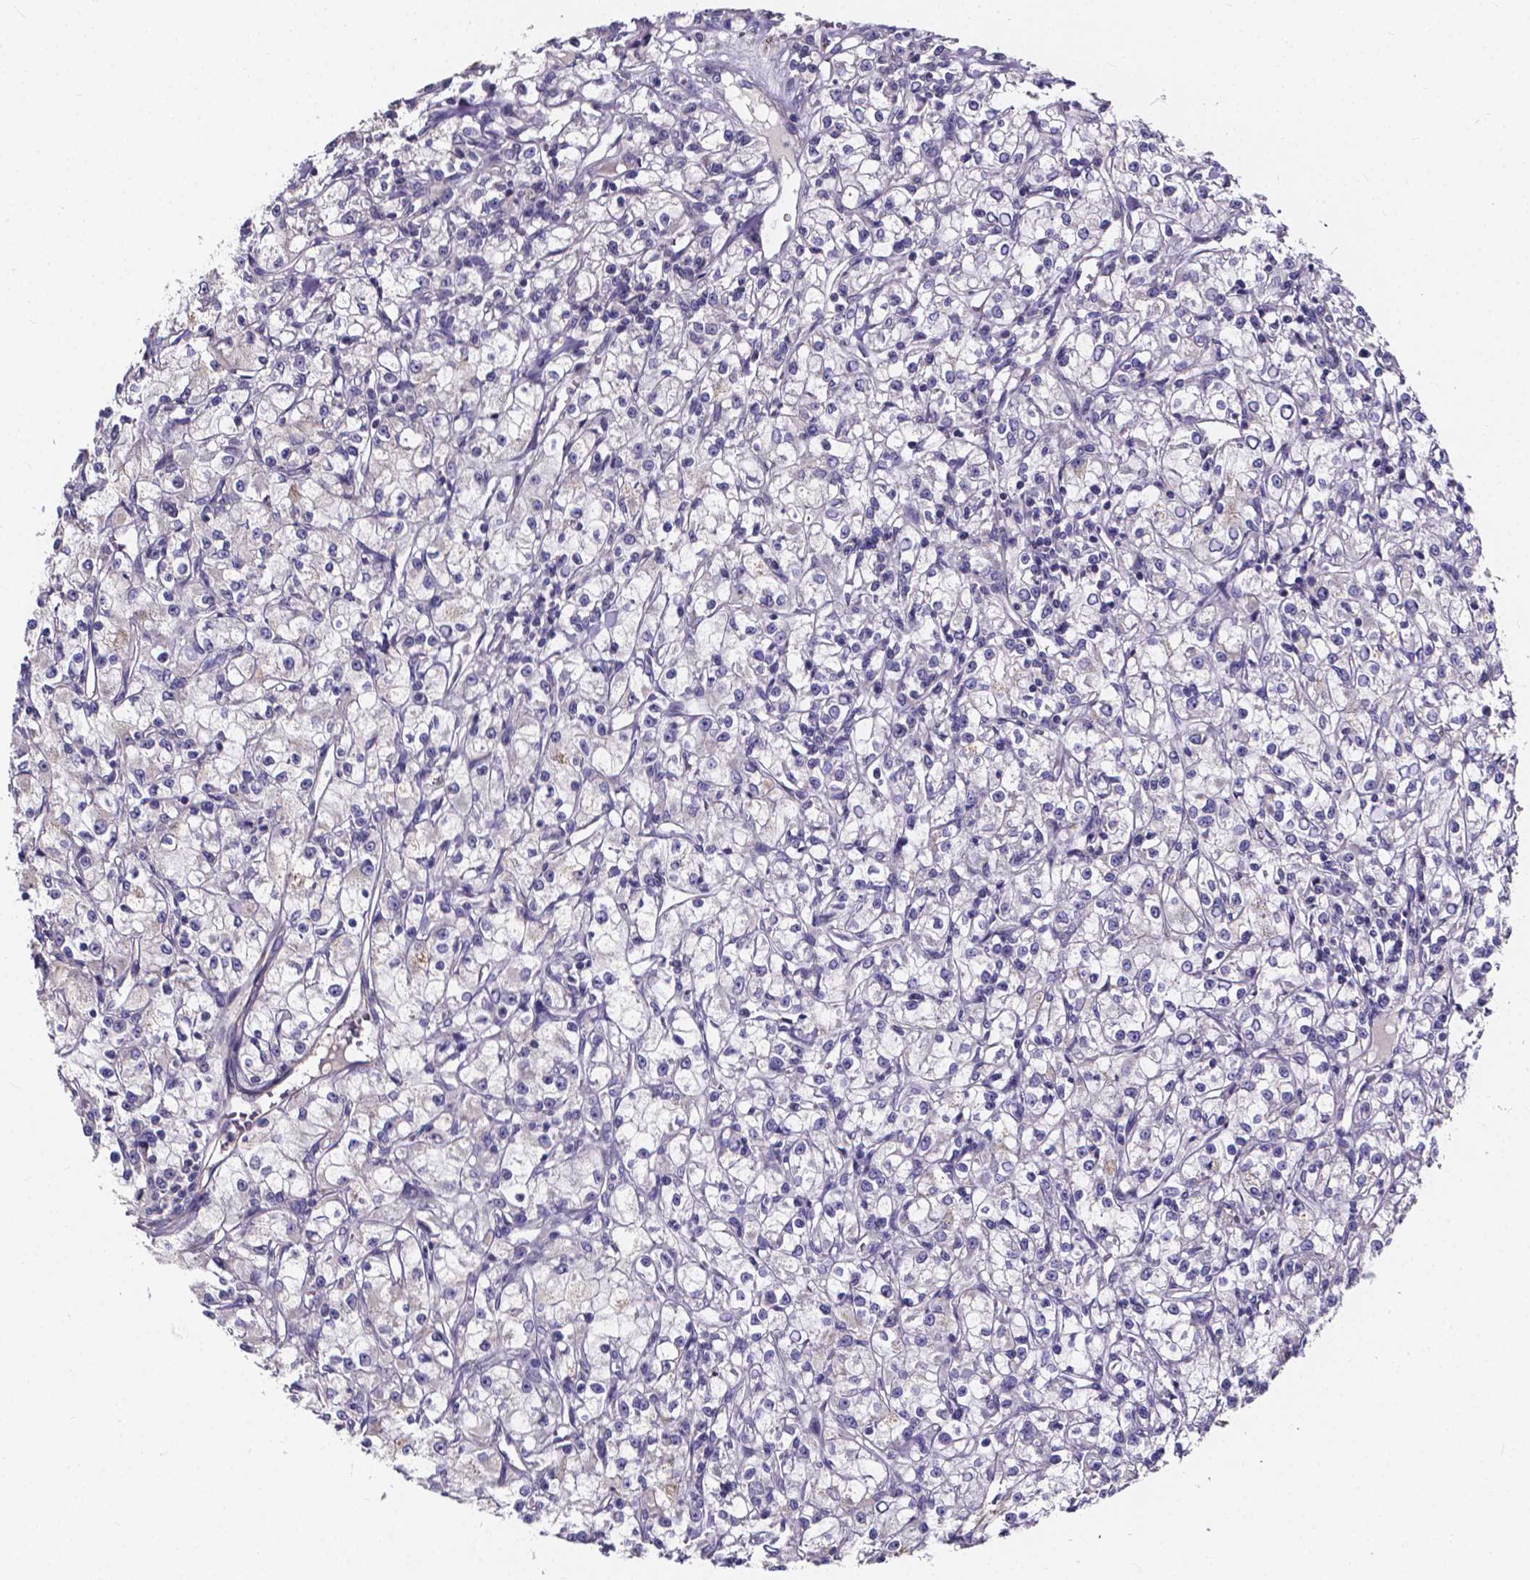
{"staining": {"intensity": "negative", "quantity": "none", "location": "none"}, "tissue": "renal cancer", "cell_type": "Tumor cells", "image_type": "cancer", "snomed": [{"axis": "morphology", "description": "Adenocarcinoma, NOS"}, {"axis": "topography", "description": "Kidney"}], "caption": "High magnification brightfield microscopy of renal cancer (adenocarcinoma) stained with DAB (3,3'-diaminobenzidine) (brown) and counterstained with hematoxylin (blue): tumor cells show no significant expression.", "gene": "SPOCD1", "patient": {"sex": "female", "age": 59}}